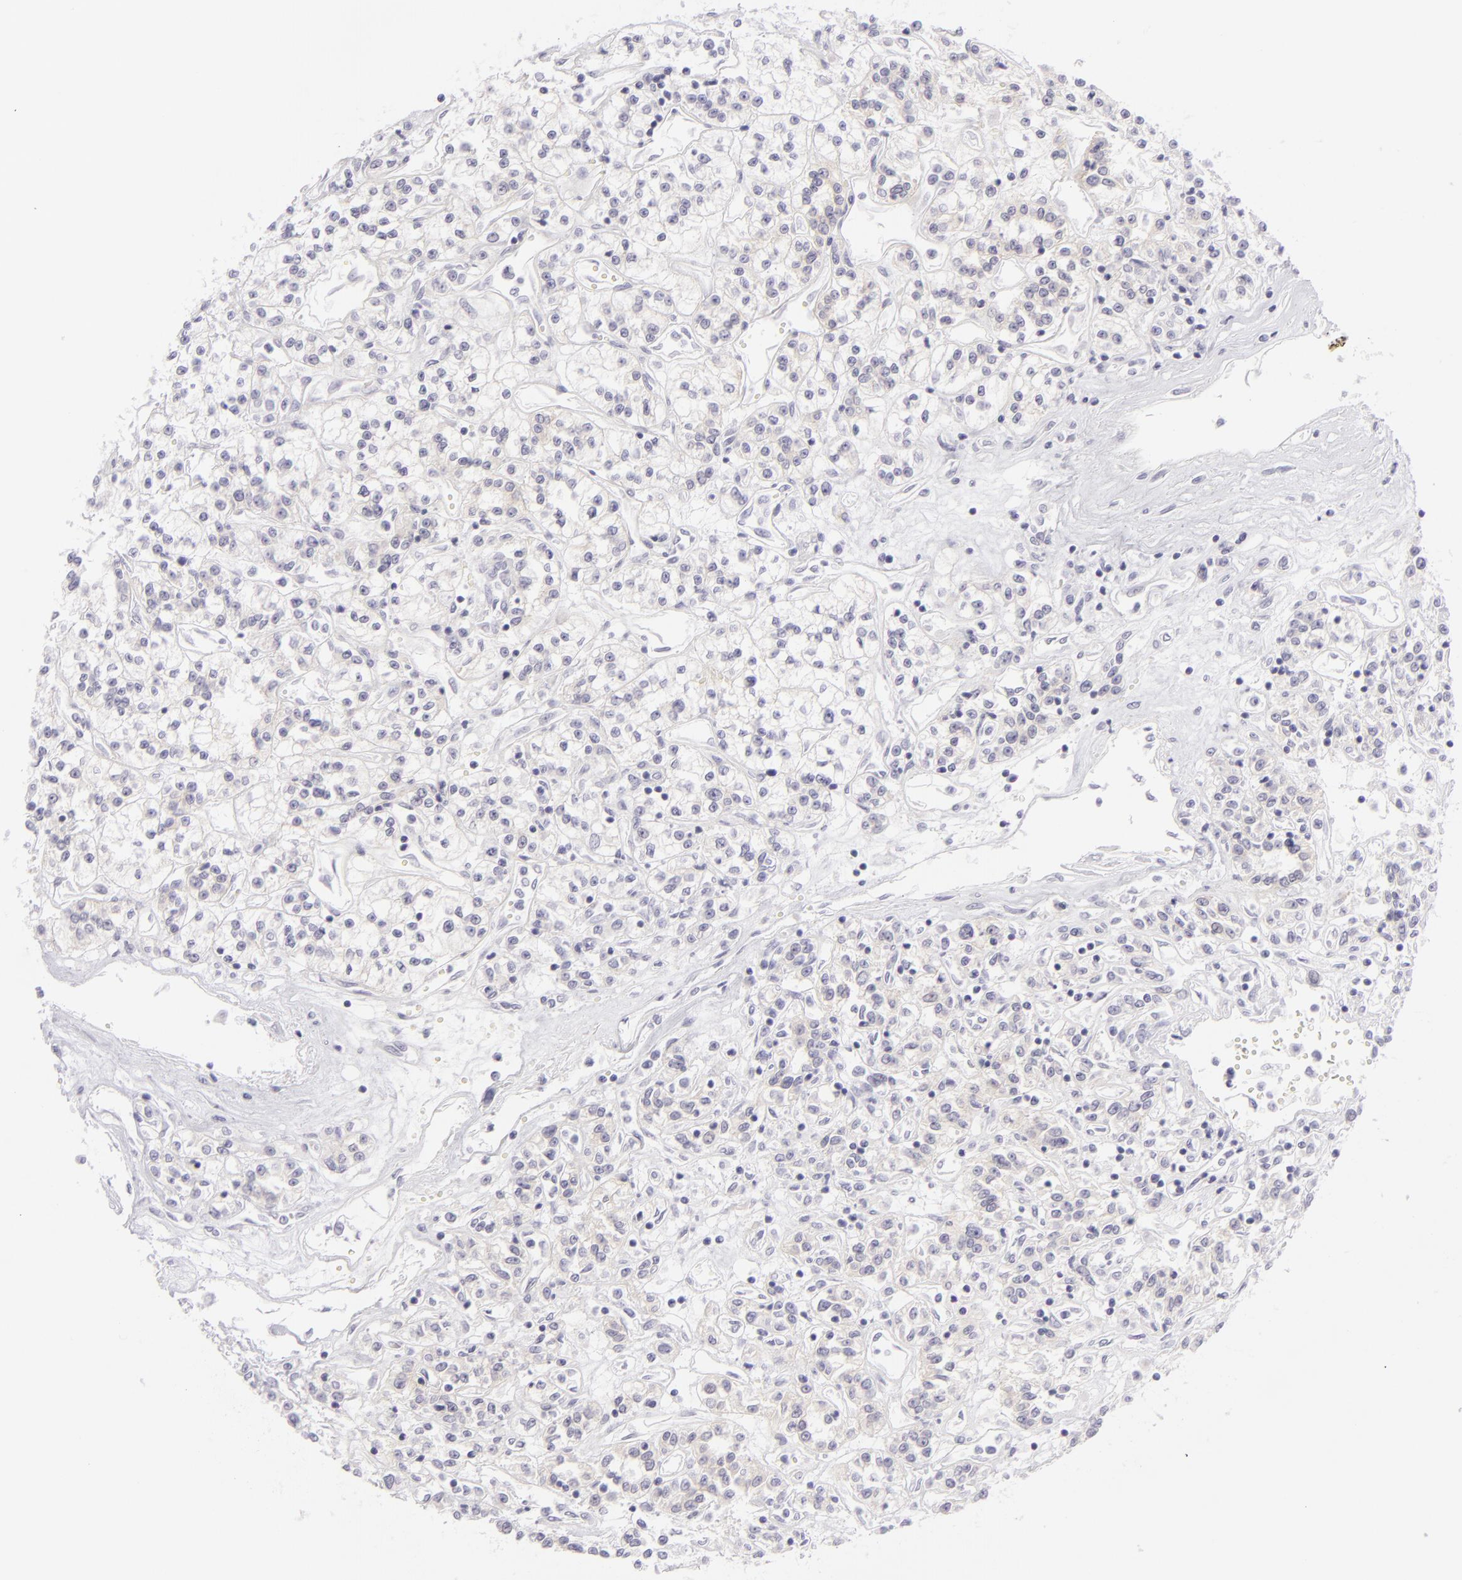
{"staining": {"intensity": "negative", "quantity": "none", "location": "none"}, "tissue": "renal cancer", "cell_type": "Tumor cells", "image_type": "cancer", "snomed": [{"axis": "morphology", "description": "Adenocarcinoma, NOS"}, {"axis": "topography", "description": "Kidney"}], "caption": "Human renal adenocarcinoma stained for a protein using immunohistochemistry shows no positivity in tumor cells.", "gene": "DLG4", "patient": {"sex": "female", "age": 76}}